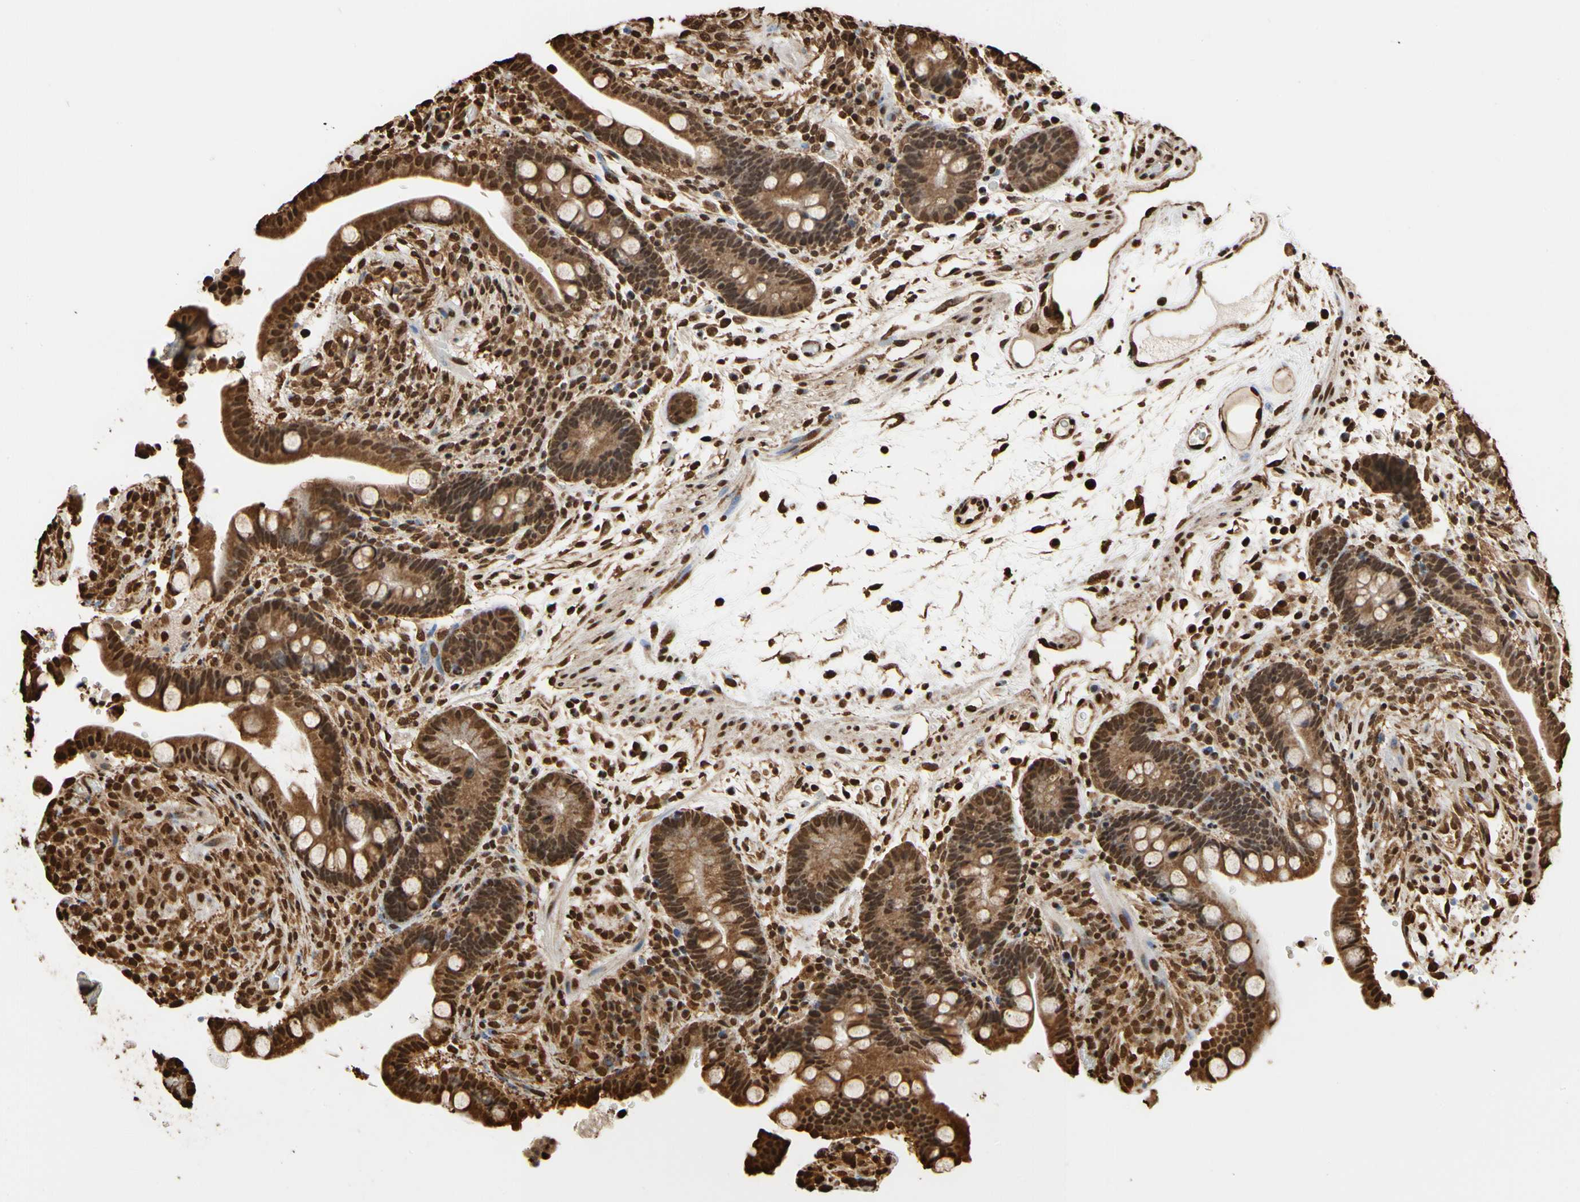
{"staining": {"intensity": "strong", "quantity": ">75%", "location": "cytoplasmic/membranous,nuclear"}, "tissue": "colon", "cell_type": "Endothelial cells", "image_type": "normal", "snomed": [{"axis": "morphology", "description": "Normal tissue, NOS"}, {"axis": "topography", "description": "Colon"}], "caption": "Strong cytoplasmic/membranous,nuclear protein positivity is seen in about >75% of endothelial cells in colon. (Brightfield microscopy of DAB IHC at high magnification).", "gene": "HNRNPK", "patient": {"sex": "male", "age": 73}}